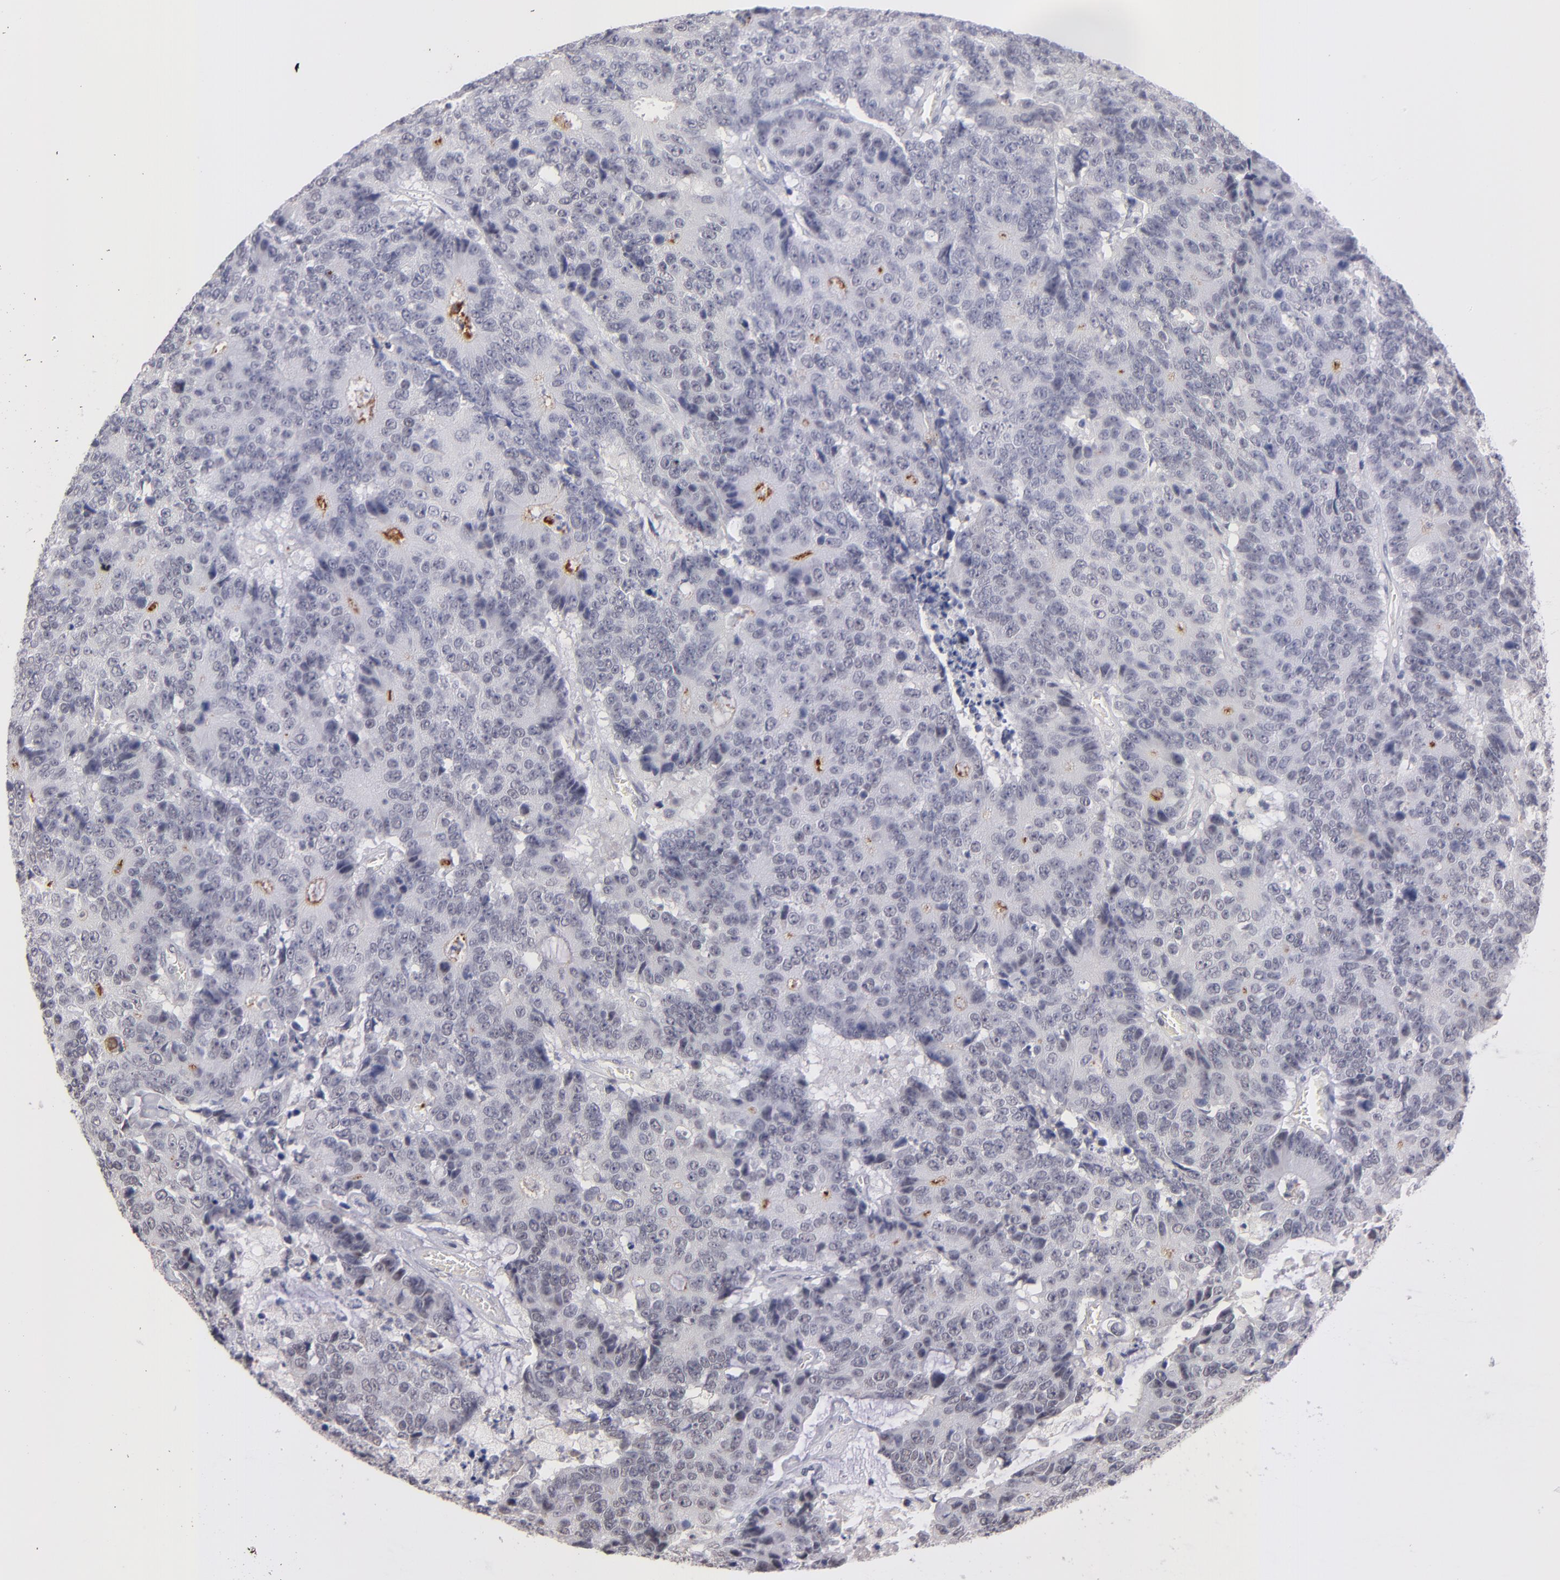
{"staining": {"intensity": "negative", "quantity": "none", "location": "none"}, "tissue": "colorectal cancer", "cell_type": "Tumor cells", "image_type": "cancer", "snomed": [{"axis": "morphology", "description": "Adenocarcinoma, NOS"}, {"axis": "topography", "description": "Colon"}], "caption": "Tumor cells are negative for brown protein staining in adenocarcinoma (colorectal).", "gene": "TEX11", "patient": {"sex": "female", "age": 86}}